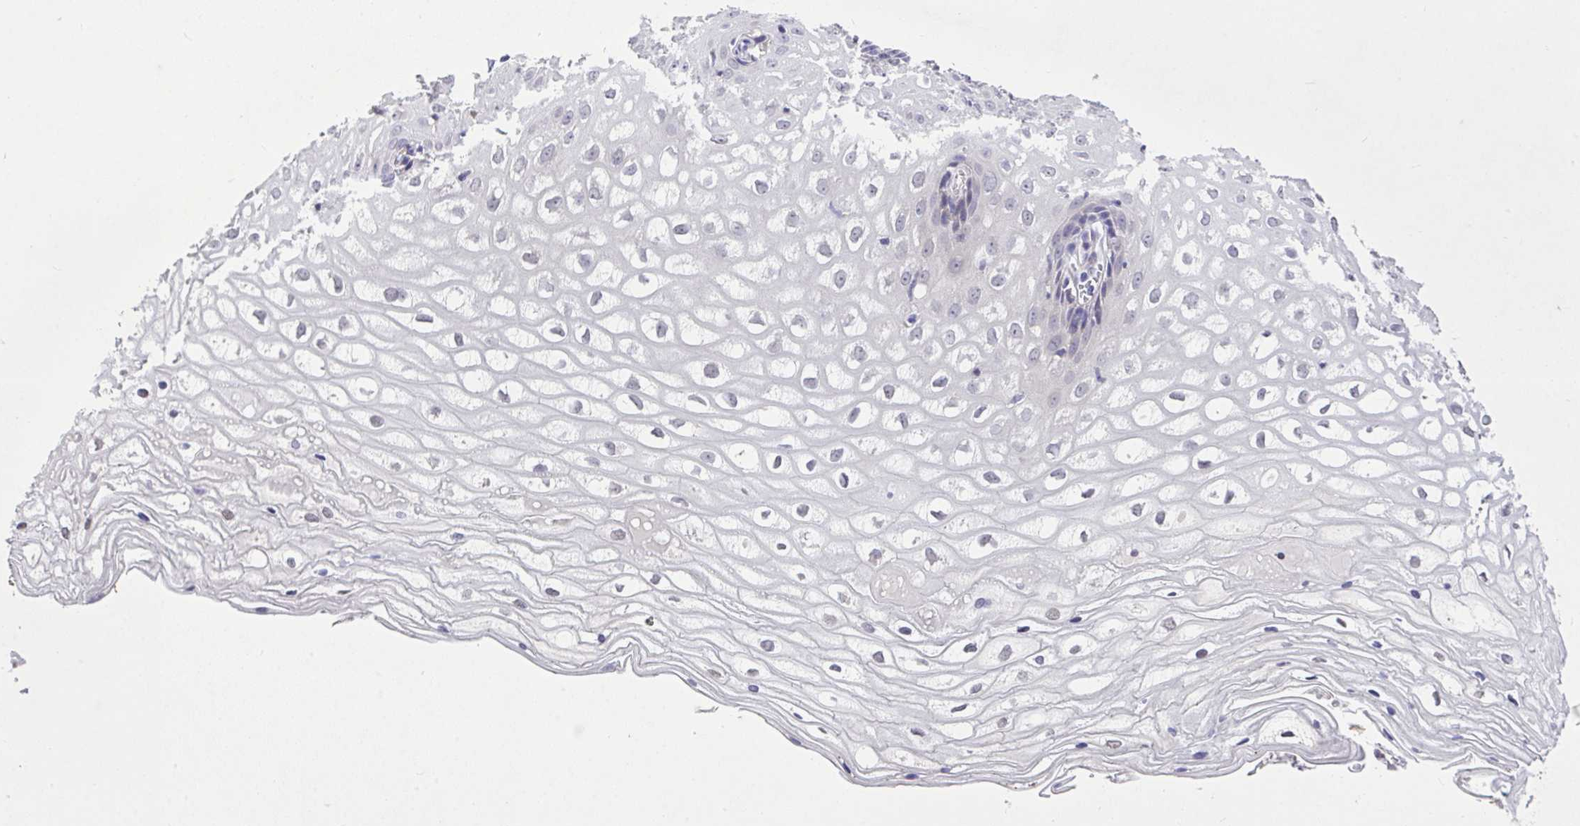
{"staining": {"intensity": "weak", "quantity": "<25%", "location": "cytoplasmic/membranous"}, "tissue": "cervix", "cell_type": "Glandular cells", "image_type": "normal", "snomed": [{"axis": "morphology", "description": "Normal tissue, NOS"}, {"axis": "topography", "description": "Cervix"}], "caption": "Immunohistochemistry image of unremarkable cervix: human cervix stained with DAB (3,3'-diaminobenzidine) exhibits no significant protein expression in glandular cells.", "gene": "MPC2", "patient": {"sex": "female", "age": 36}}